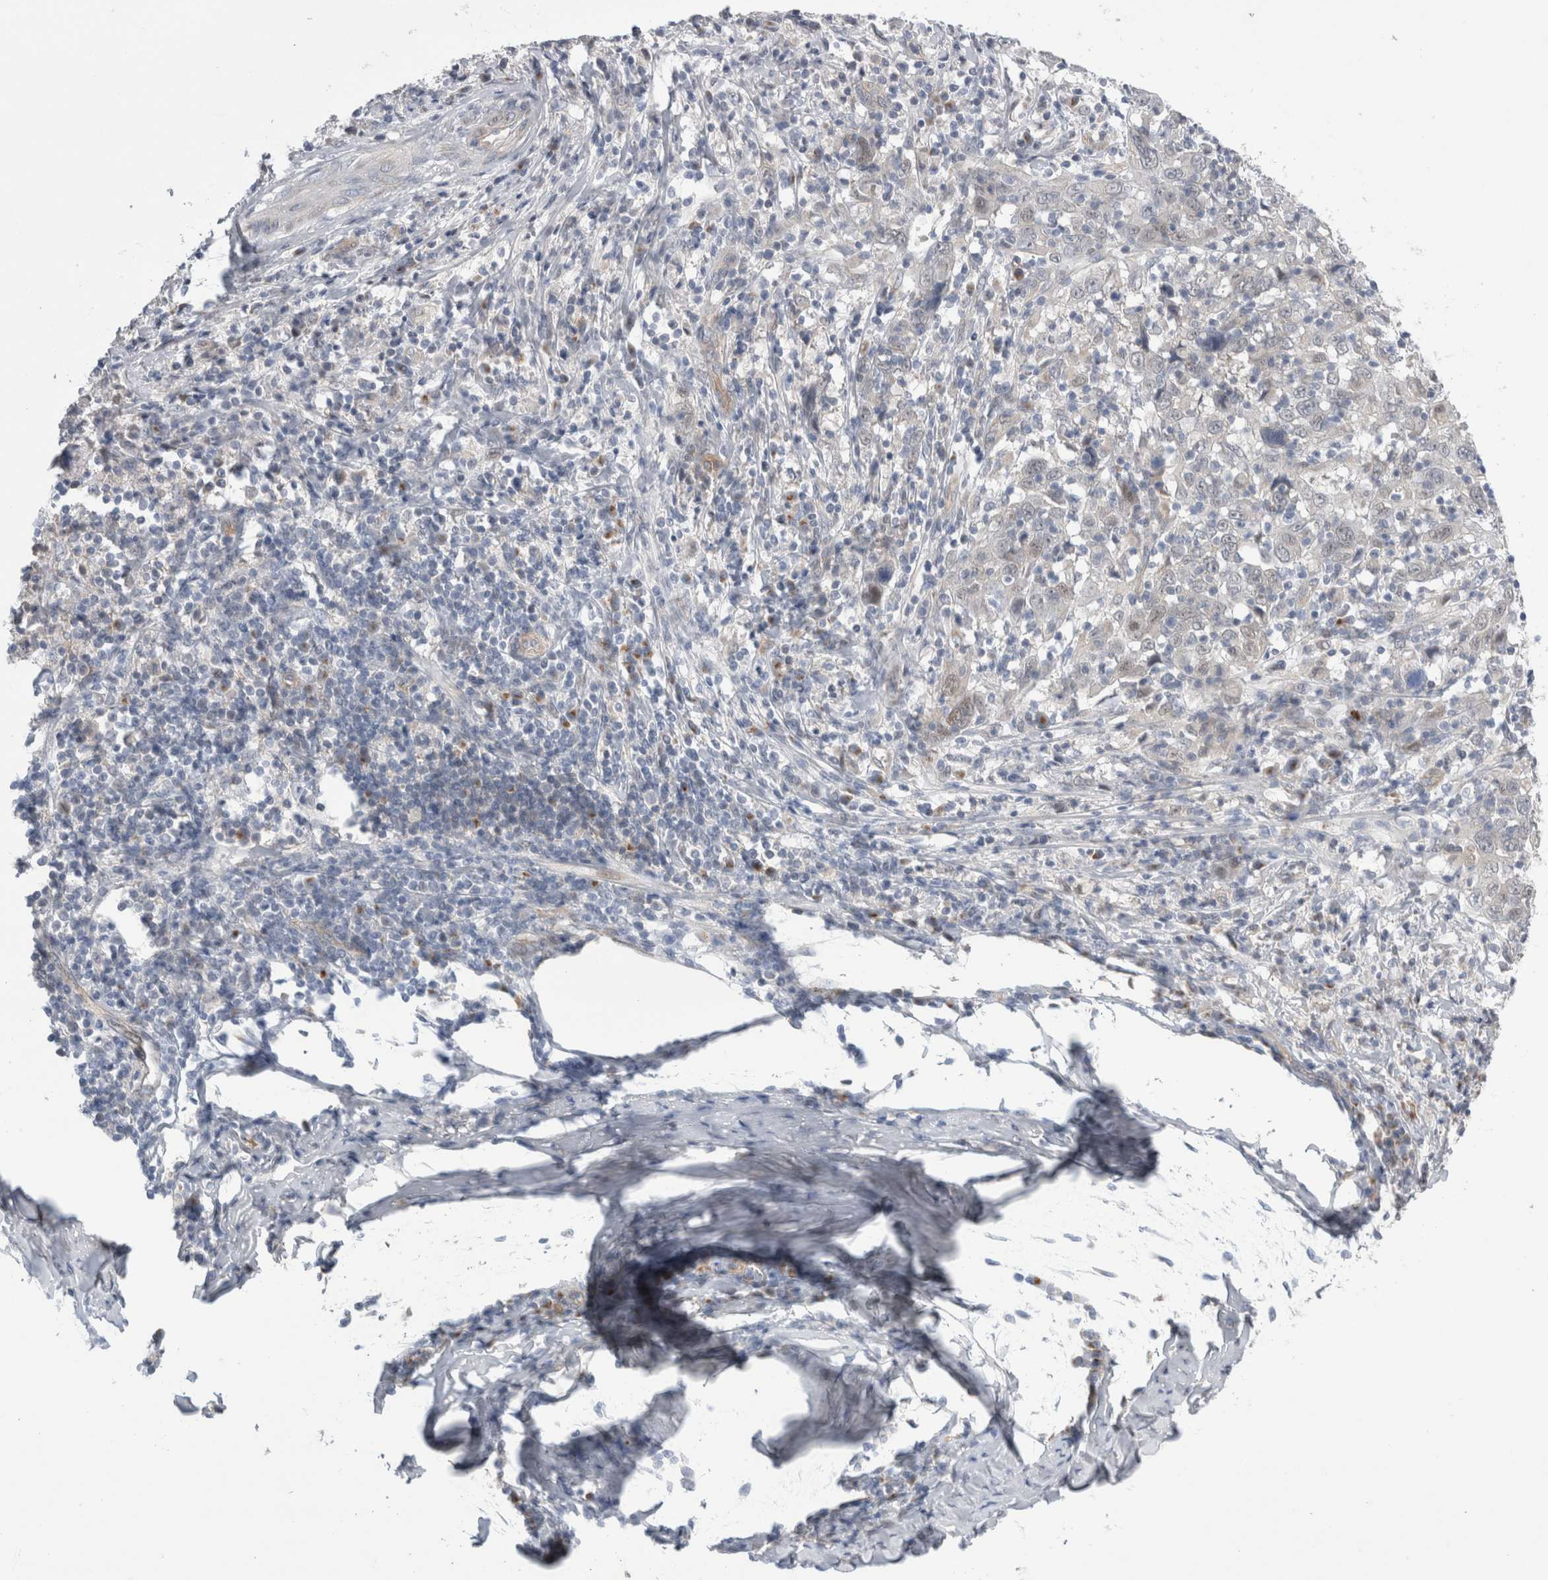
{"staining": {"intensity": "negative", "quantity": "none", "location": "none"}, "tissue": "cervical cancer", "cell_type": "Tumor cells", "image_type": "cancer", "snomed": [{"axis": "morphology", "description": "Squamous cell carcinoma, NOS"}, {"axis": "topography", "description": "Cervix"}], "caption": "Tumor cells are negative for brown protein staining in squamous cell carcinoma (cervical).", "gene": "TAFA5", "patient": {"sex": "female", "age": 46}}